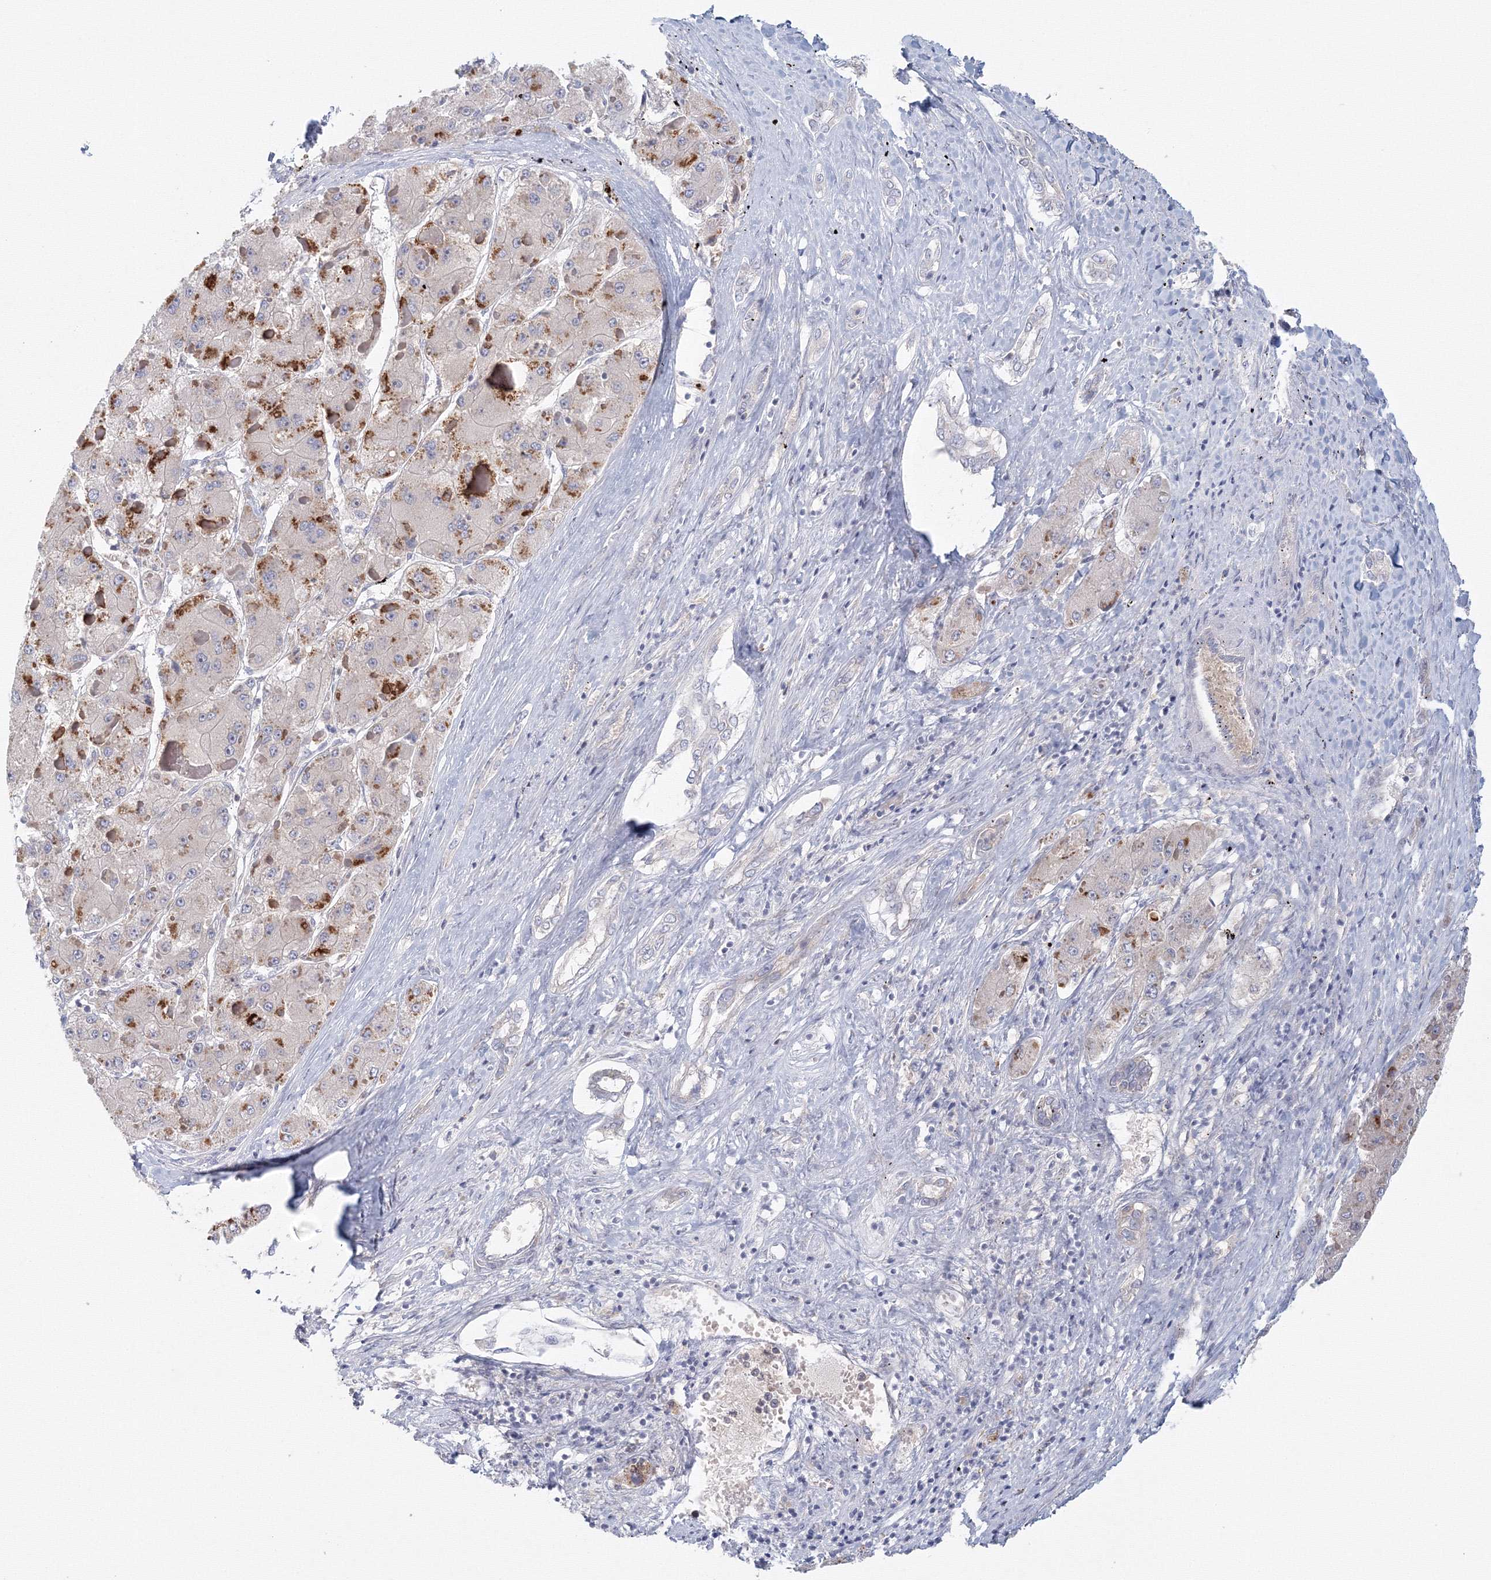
{"staining": {"intensity": "negative", "quantity": "none", "location": "none"}, "tissue": "liver cancer", "cell_type": "Tumor cells", "image_type": "cancer", "snomed": [{"axis": "morphology", "description": "Carcinoma, Hepatocellular, NOS"}, {"axis": "topography", "description": "Liver"}], "caption": "DAB immunohistochemical staining of human liver hepatocellular carcinoma exhibits no significant expression in tumor cells.", "gene": "TACC2", "patient": {"sex": "female", "age": 73}}